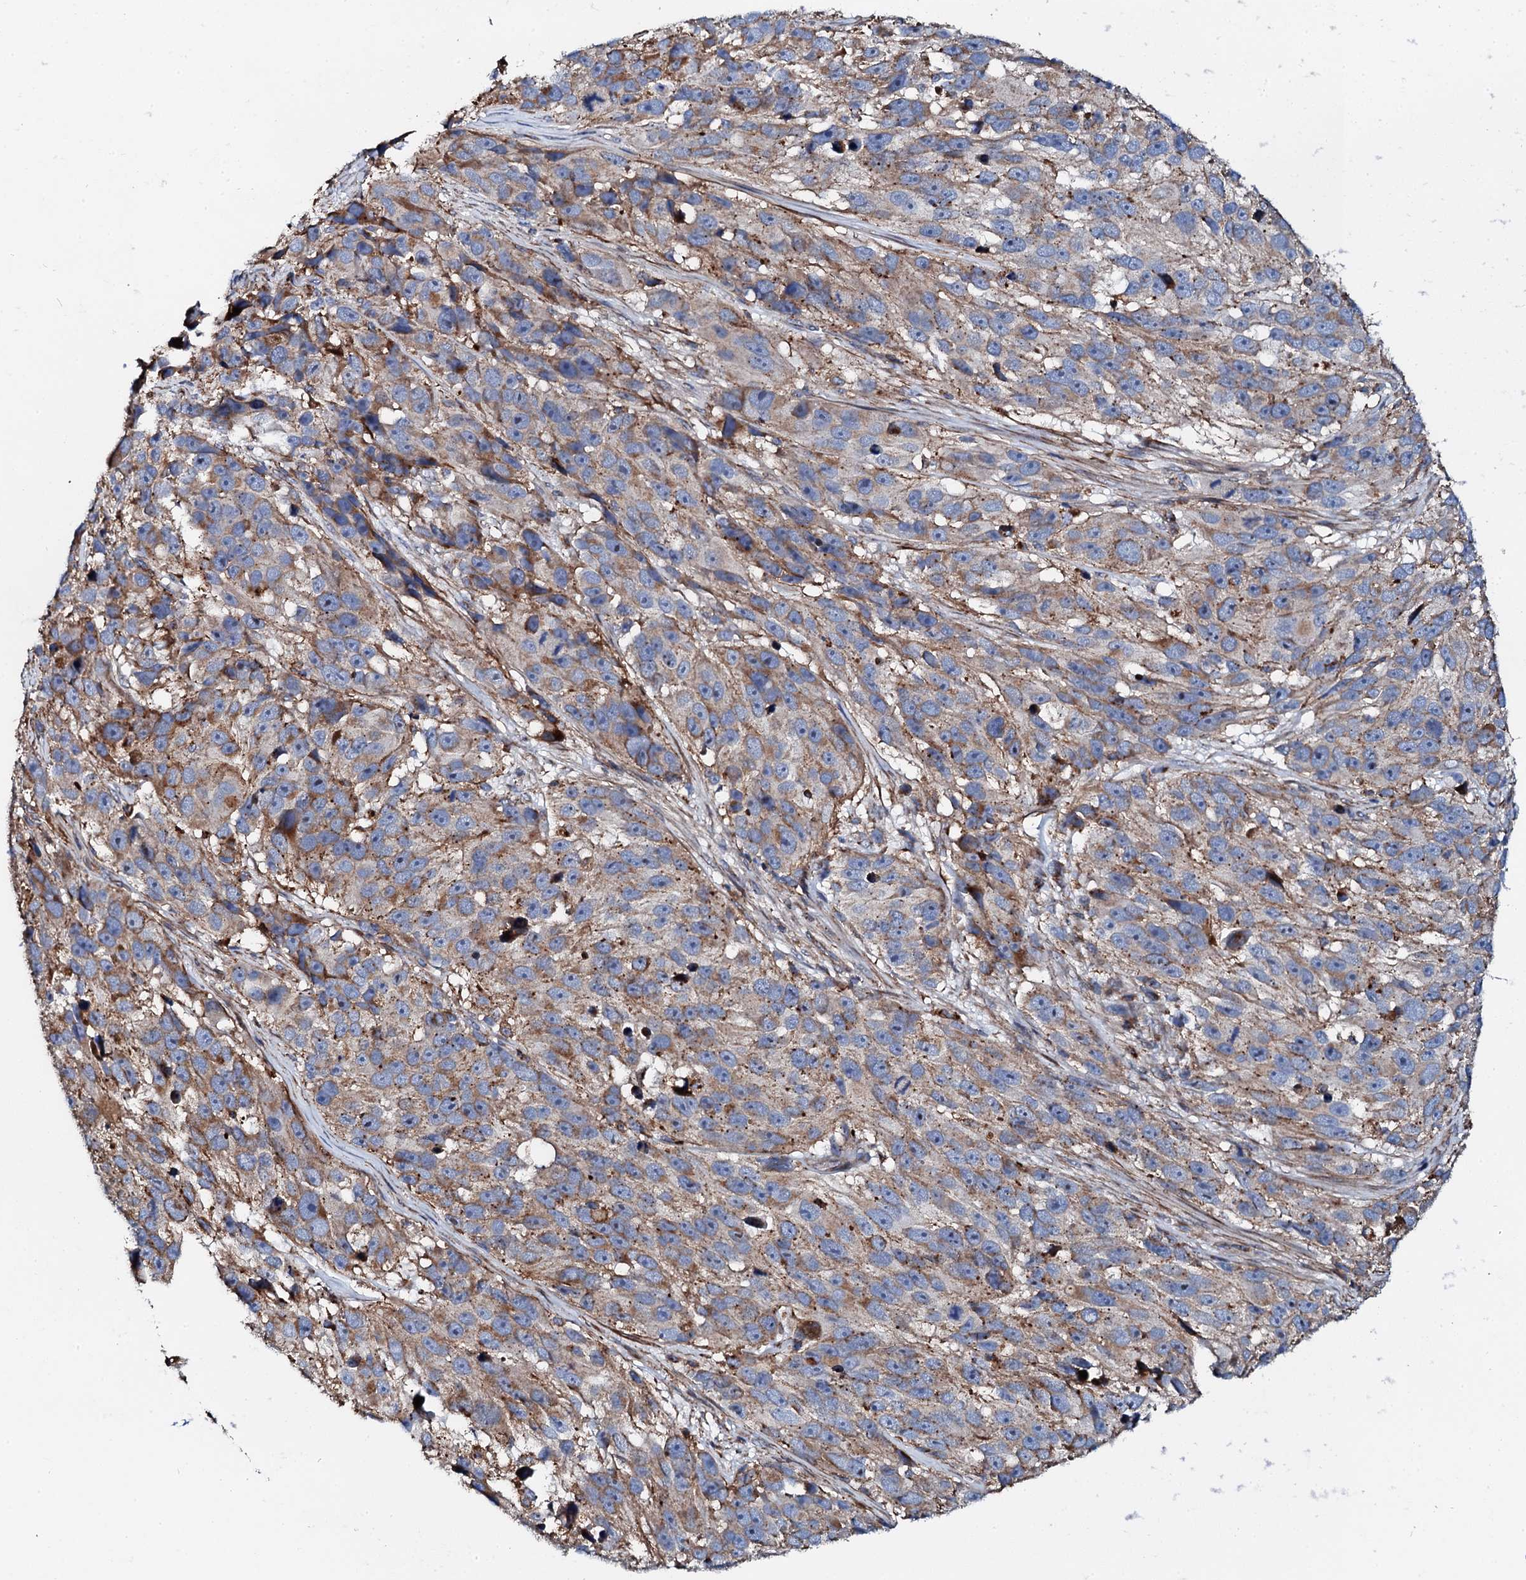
{"staining": {"intensity": "moderate", "quantity": ">75%", "location": "cytoplasmic/membranous"}, "tissue": "melanoma", "cell_type": "Tumor cells", "image_type": "cancer", "snomed": [{"axis": "morphology", "description": "Malignant melanoma, NOS"}, {"axis": "topography", "description": "Skin"}], "caption": "The immunohistochemical stain highlights moderate cytoplasmic/membranous positivity in tumor cells of malignant melanoma tissue.", "gene": "INTS10", "patient": {"sex": "male", "age": 84}}